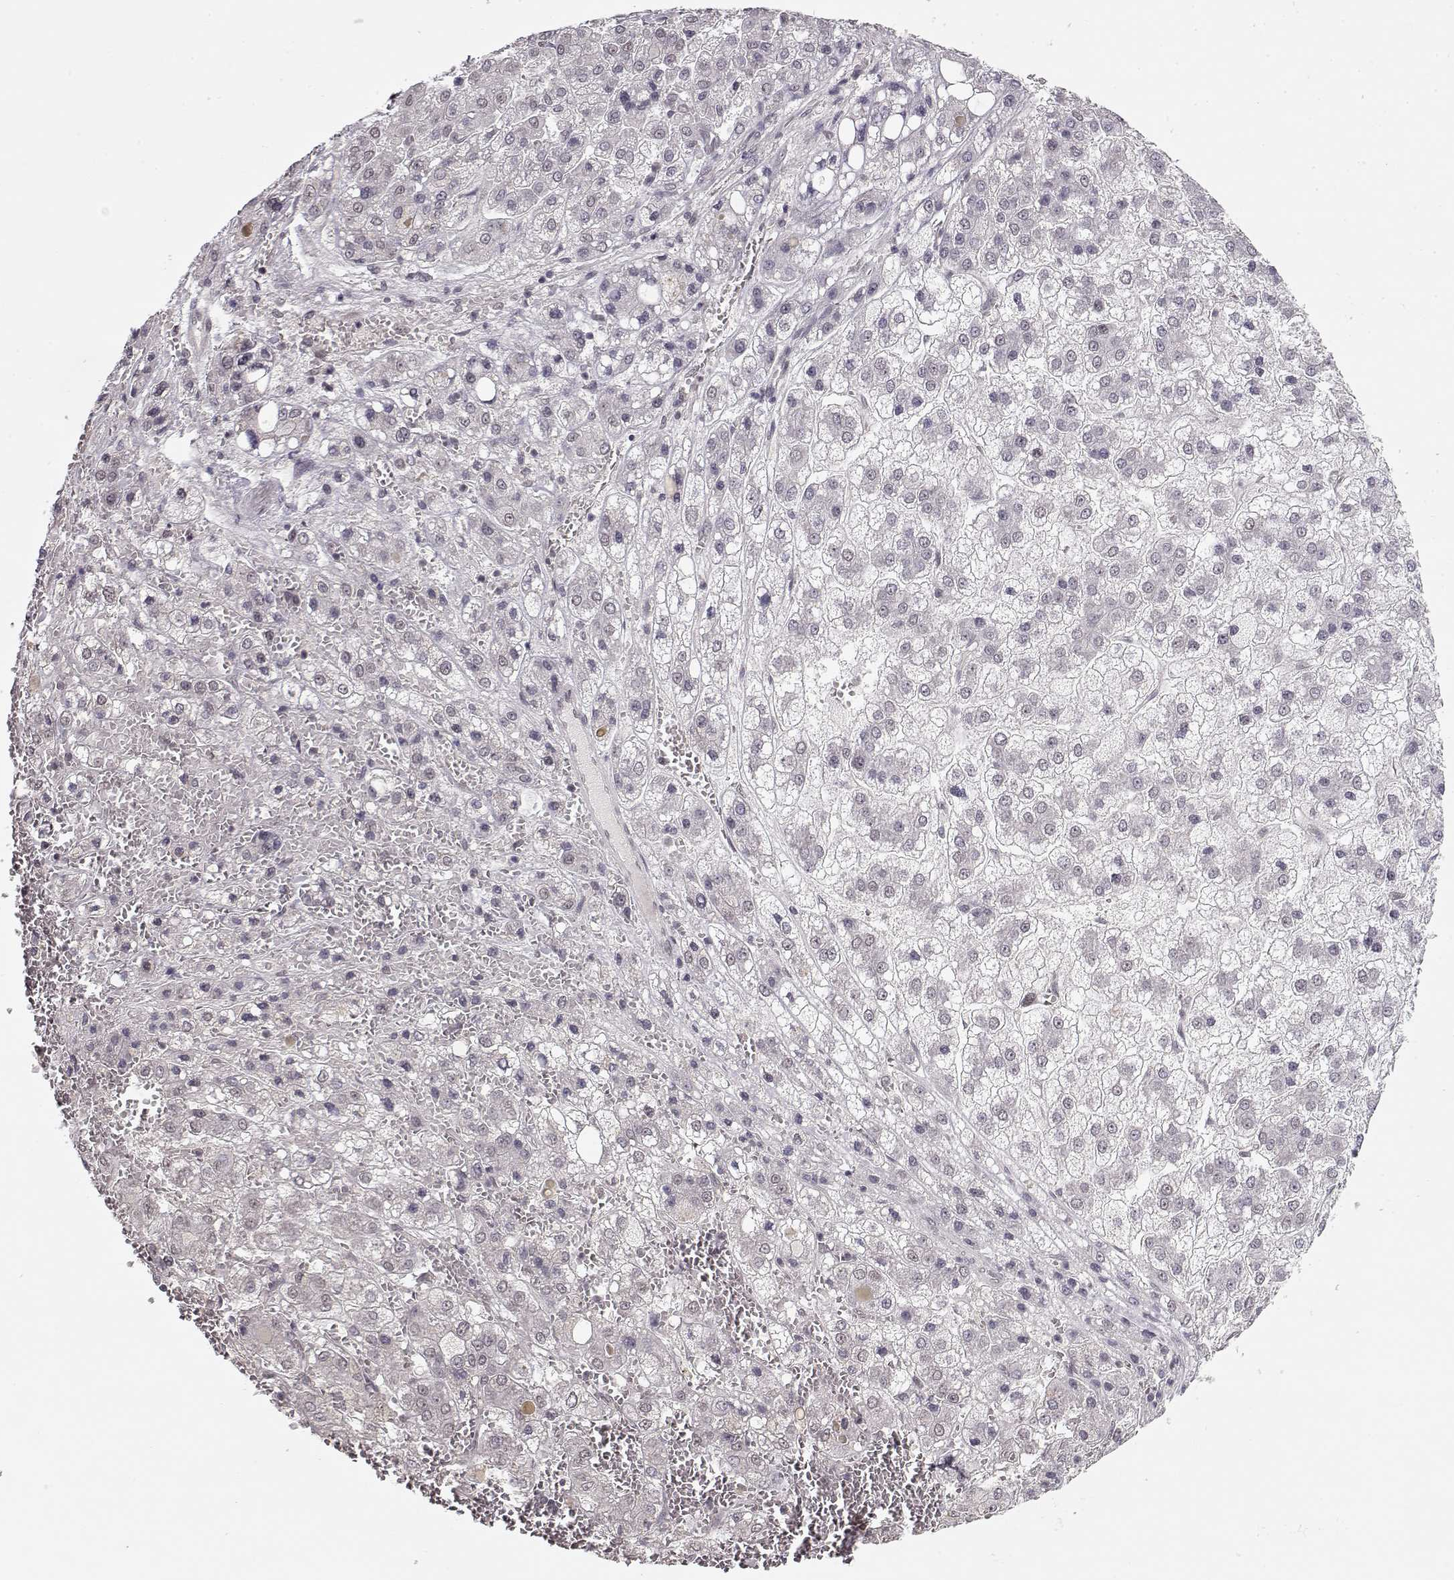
{"staining": {"intensity": "negative", "quantity": "none", "location": "none"}, "tissue": "liver cancer", "cell_type": "Tumor cells", "image_type": "cancer", "snomed": [{"axis": "morphology", "description": "Carcinoma, Hepatocellular, NOS"}, {"axis": "topography", "description": "Liver"}], "caption": "Immunohistochemistry photomicrograph of liver cancer stained for a protein (brown), which displays no staining in tumor cells.", "gene": "PCP4", "patient": {"sex": "male", "age": 73}}